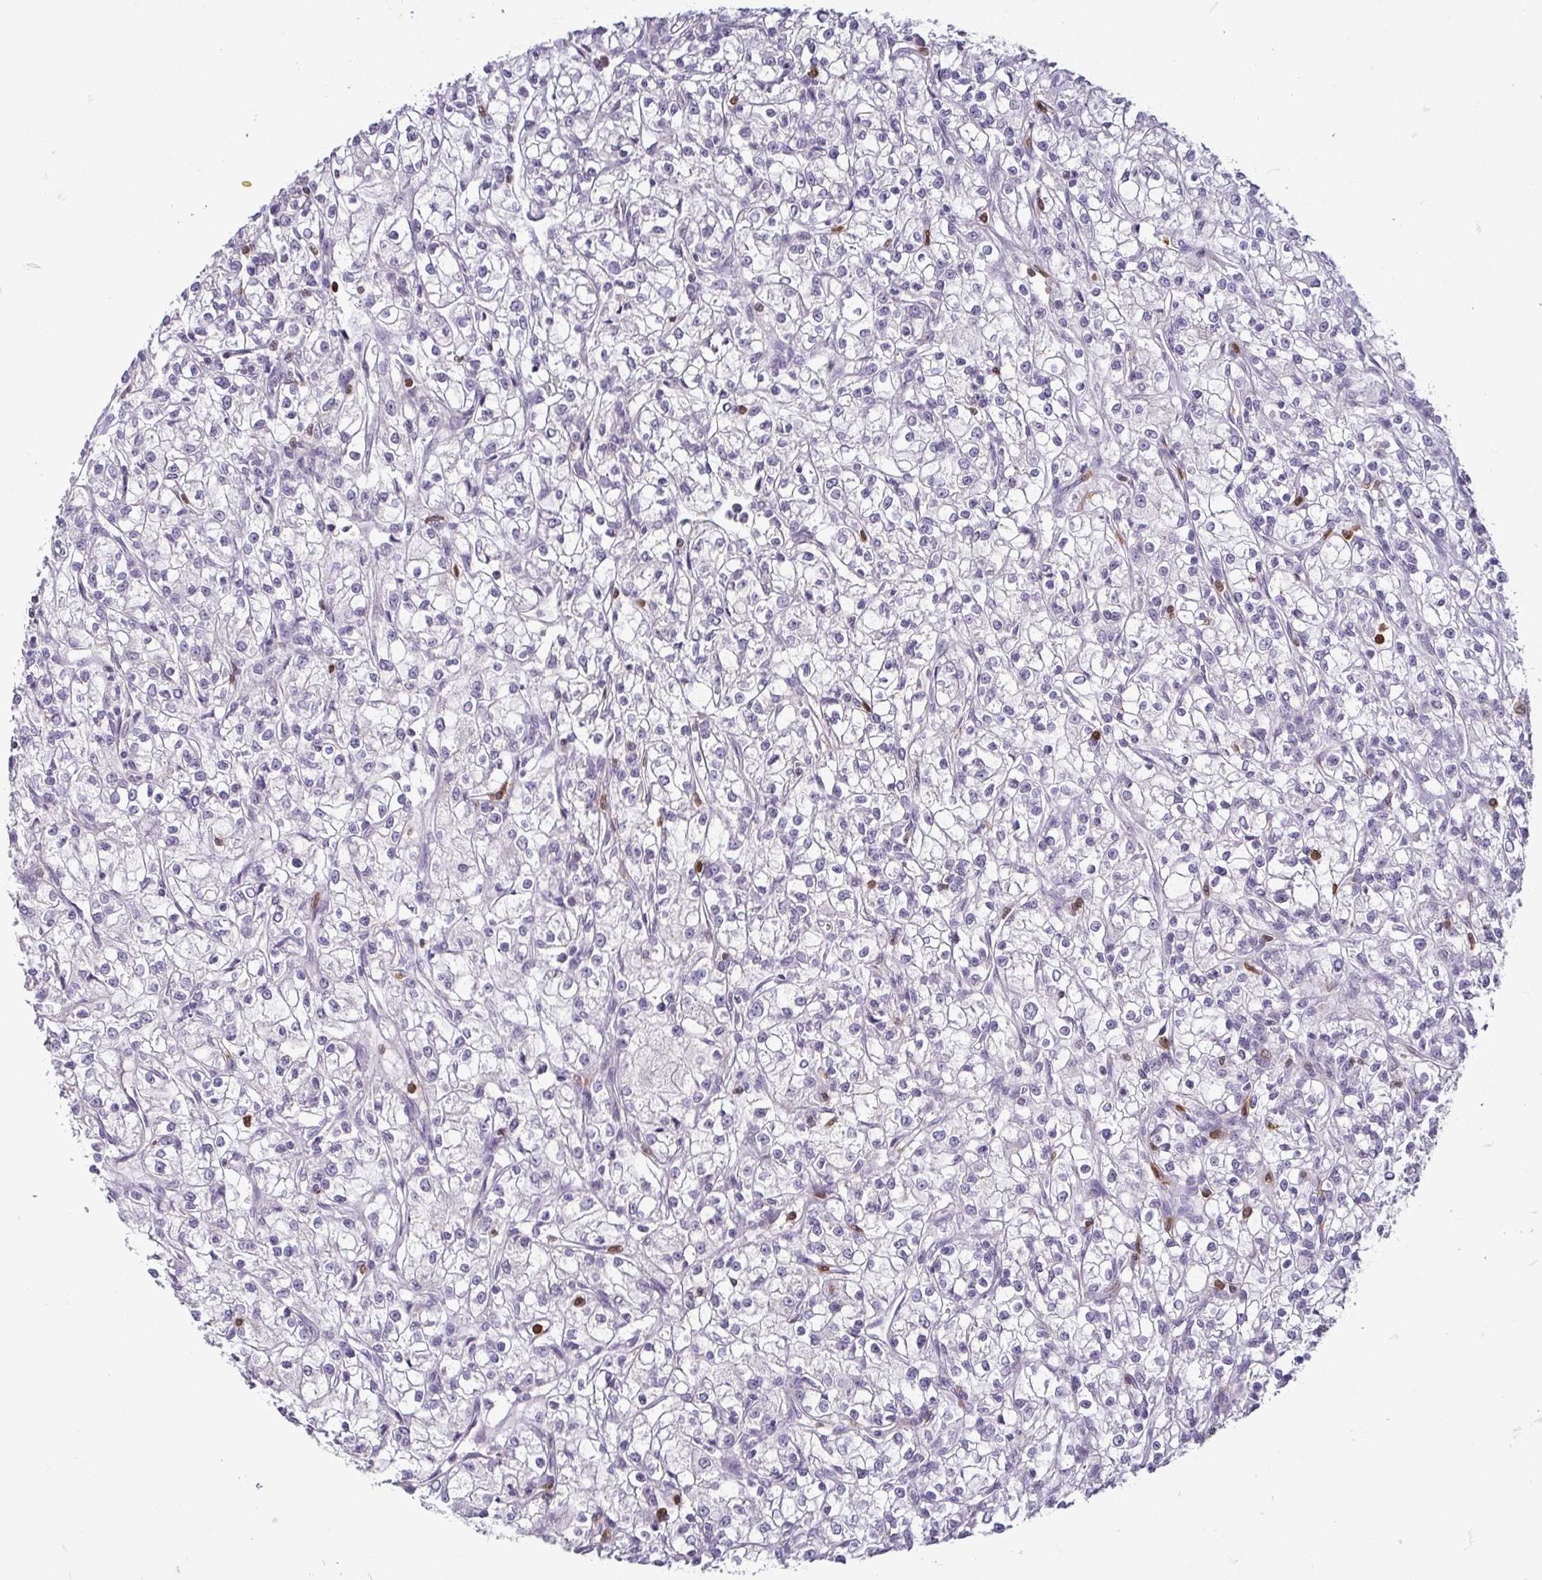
{"staining": {"intensity": "negative", "quantity": "none", "location": "none"}, "tissue": "renal cancer", "cell_type": "Tumor cells", "image_type": "cancer", "snomed": [{"axis": "morphology", "description": "Adenocarcinoma, NOS"}, {"axis": "topography", "description": "Kidney"}], "caption": "This is an immunohistochemistry image of adenocarcinoma (renal). There is no positivity in tumor cells.", "gene": "HOPX", "patient": {"sex": "female", "age": 59}}